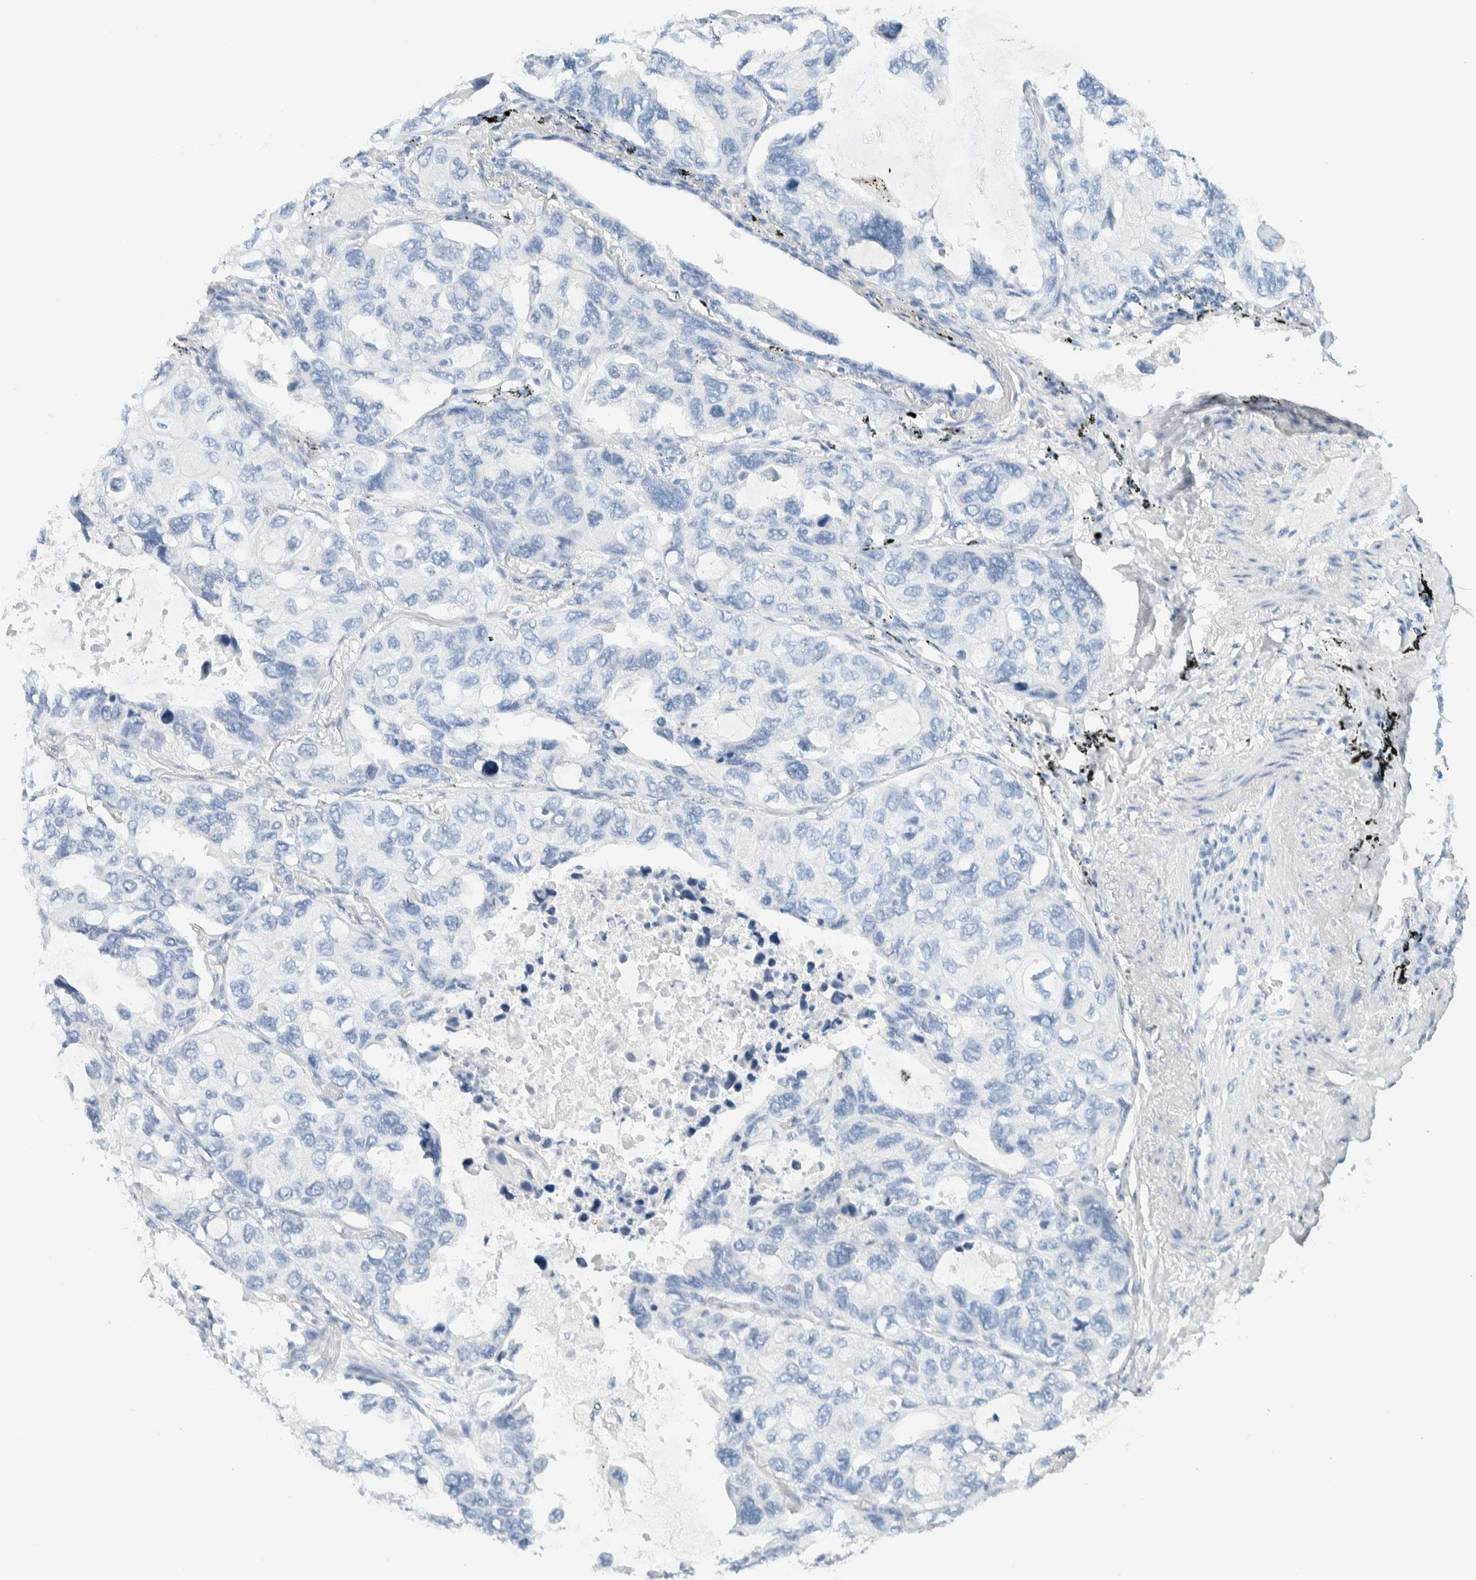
{"staining": {"intensity": "negative", "quantity": "none", "location": "none"}, "tissue": "lung cancer", "cell_type": "Tumor cells", "image_type": "cancer", "snomed": [{"axis": "morphology", "description": "Squamous cell carcinoma, NOS"}, {"axis": "topography", "description": "Lung"}], "caption": "Tumor cells are negative for brown protein staining in squamous cell carcinoma (lung).", "gene": "ALOX12B", "patient": {"sex": "female", "age": 73}}